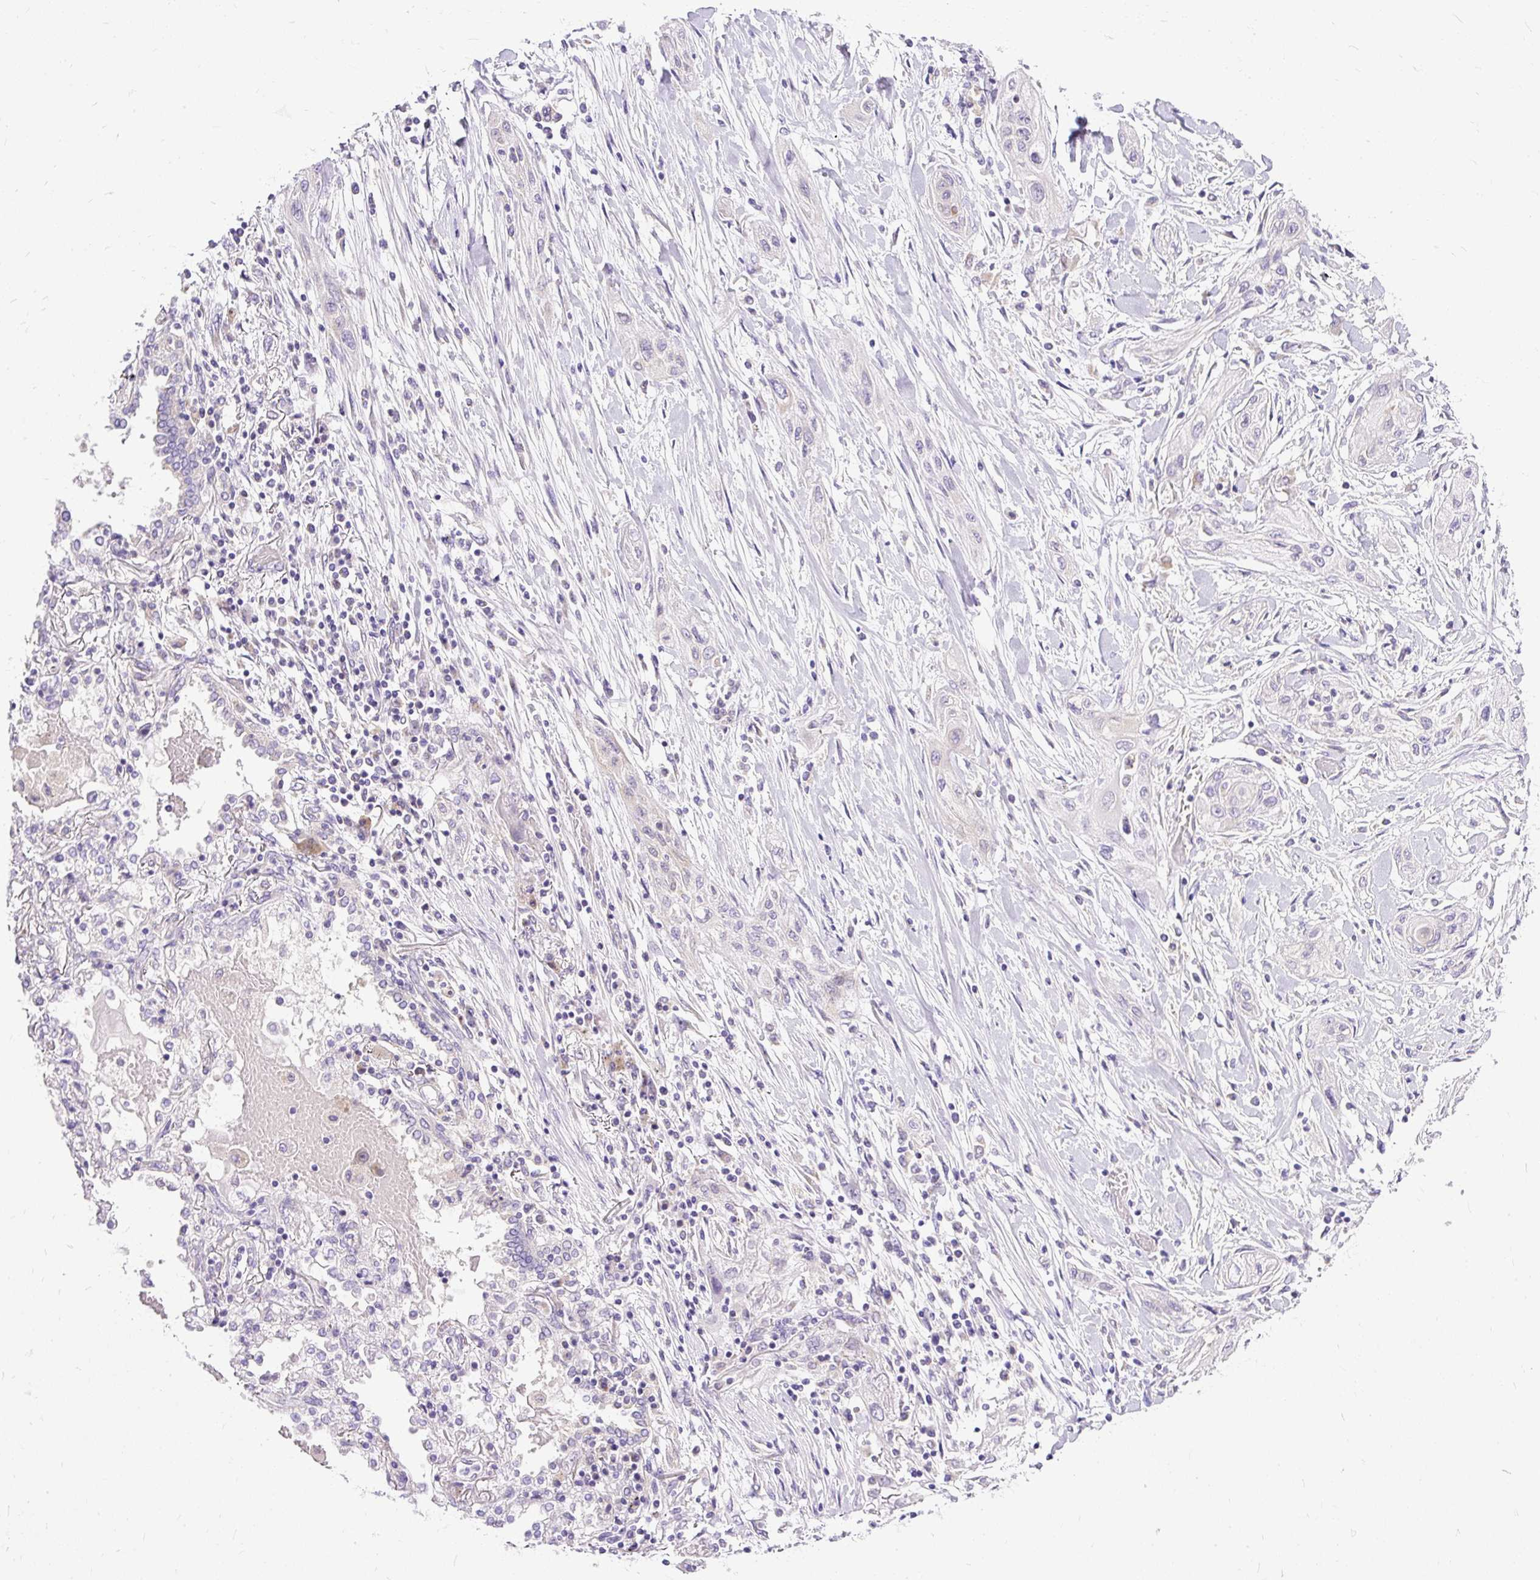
{"staining": {"intensity": "negative", "quantity": "none", "location": "none"}, "tissue": "lung cancer", "cell_type": "Tumor cells", "image_type": "cancer", "snomed": [{"axis": "morphology", "description": "Squamous cell carcinoma, NOS"}, {"axis": "topography", "description": "Lung"}], "caption": "IHC photomicrograph of neoplastic tissue: human lung cancer stained with DAB exhibits no significant protein positivity in tumor cells.", "gene": "AMFR", "patient": {"sex": "female", "age": 47}}